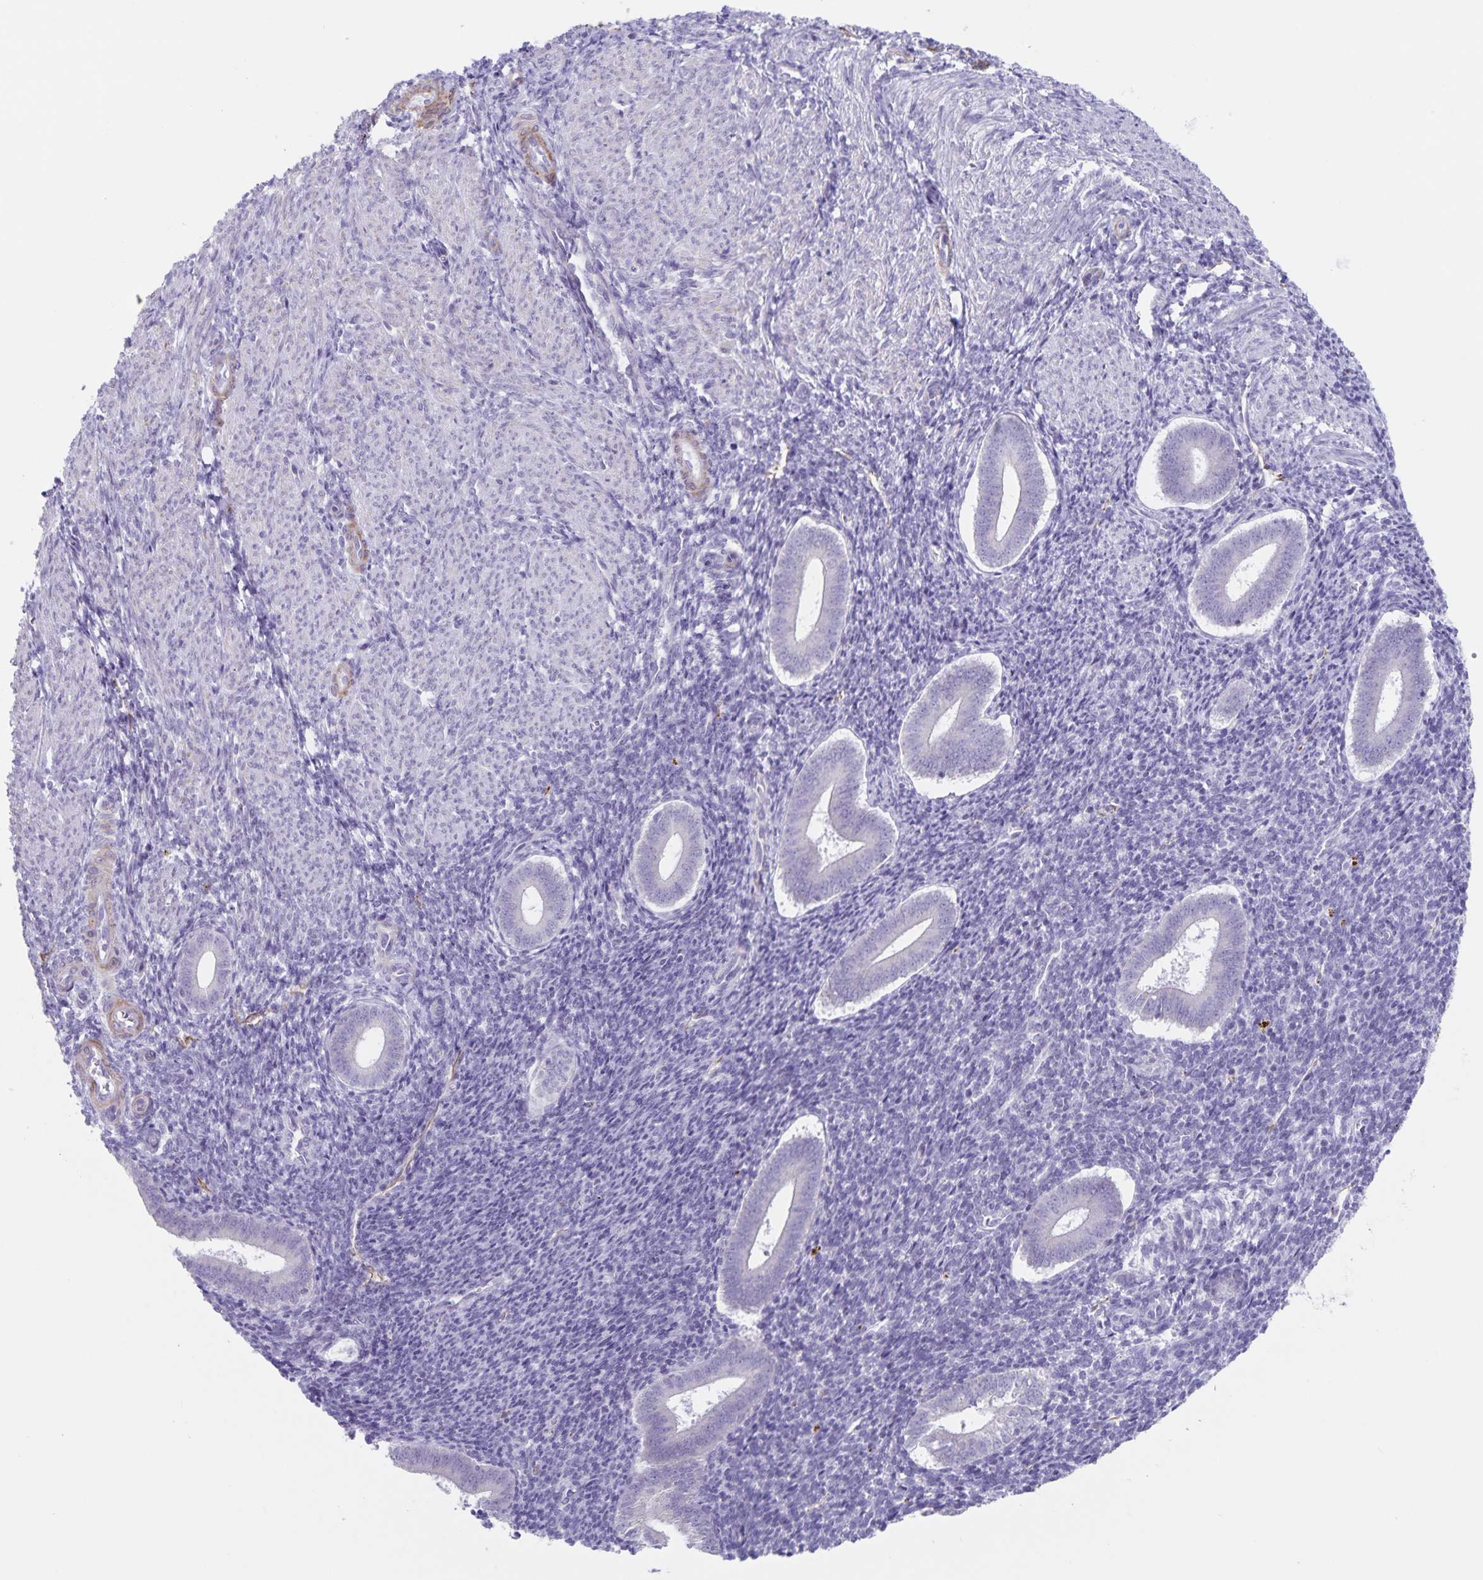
{"staining": {"intensity": "negative", "quantity": "none", "location": "none"}, "tissue": "endometrium", "cell_type": "Cells in endometrial stroma", "image_type": "normal", "snomed": [{"axis": "morphology", "description": "Normal tissue, NOS"}, {"axis": "topography", "description": "Endometrium"}], "caption": "IHC histopathology image of unremarkable endometrium stained for a protein (brown), which exhibits no expression in cells in endometrial stroma.", "gene": "SYNM", "patient": {"sex": "female", "age": 25}}